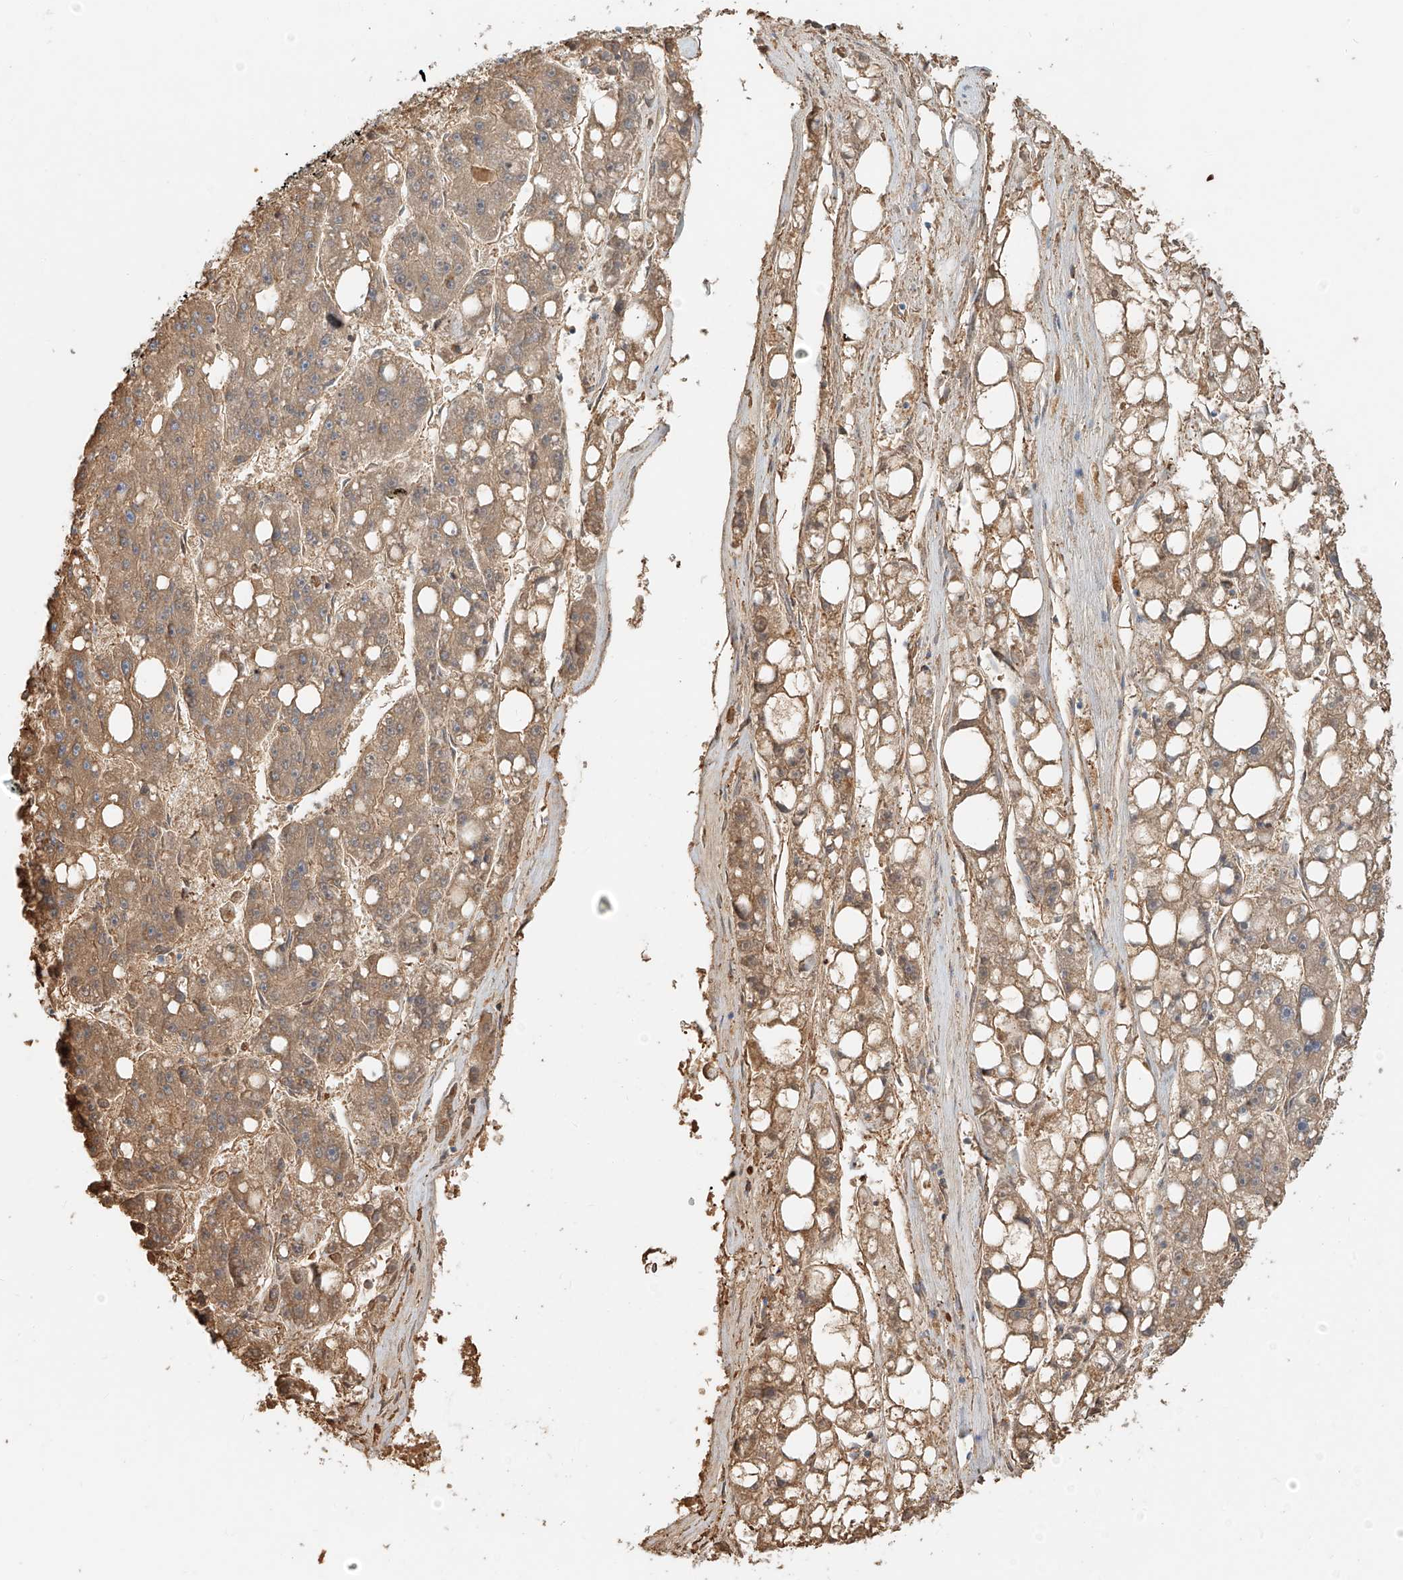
{"staining": {"intensity": "weak", "quantity": ">75%", "location": "cytoplasmic/membranous"}, "tissue": "liver cancer", "cell_type": "Tumor cells", "image_type": "cancer", "snomed": [{"axis": "morphology", "description": "Carcinoma, Hepatocellular, NOS"}, {"axis": "topography", "description": "Liver"}], "caption": "Weak cytoplasmic/membranous expression is appreciated in approximately >75% of tumor cells in liver cancer (hepatocellular carcinoma).", "gene": "ZFP30", "patient": {"sex": "female", "age": 61}}